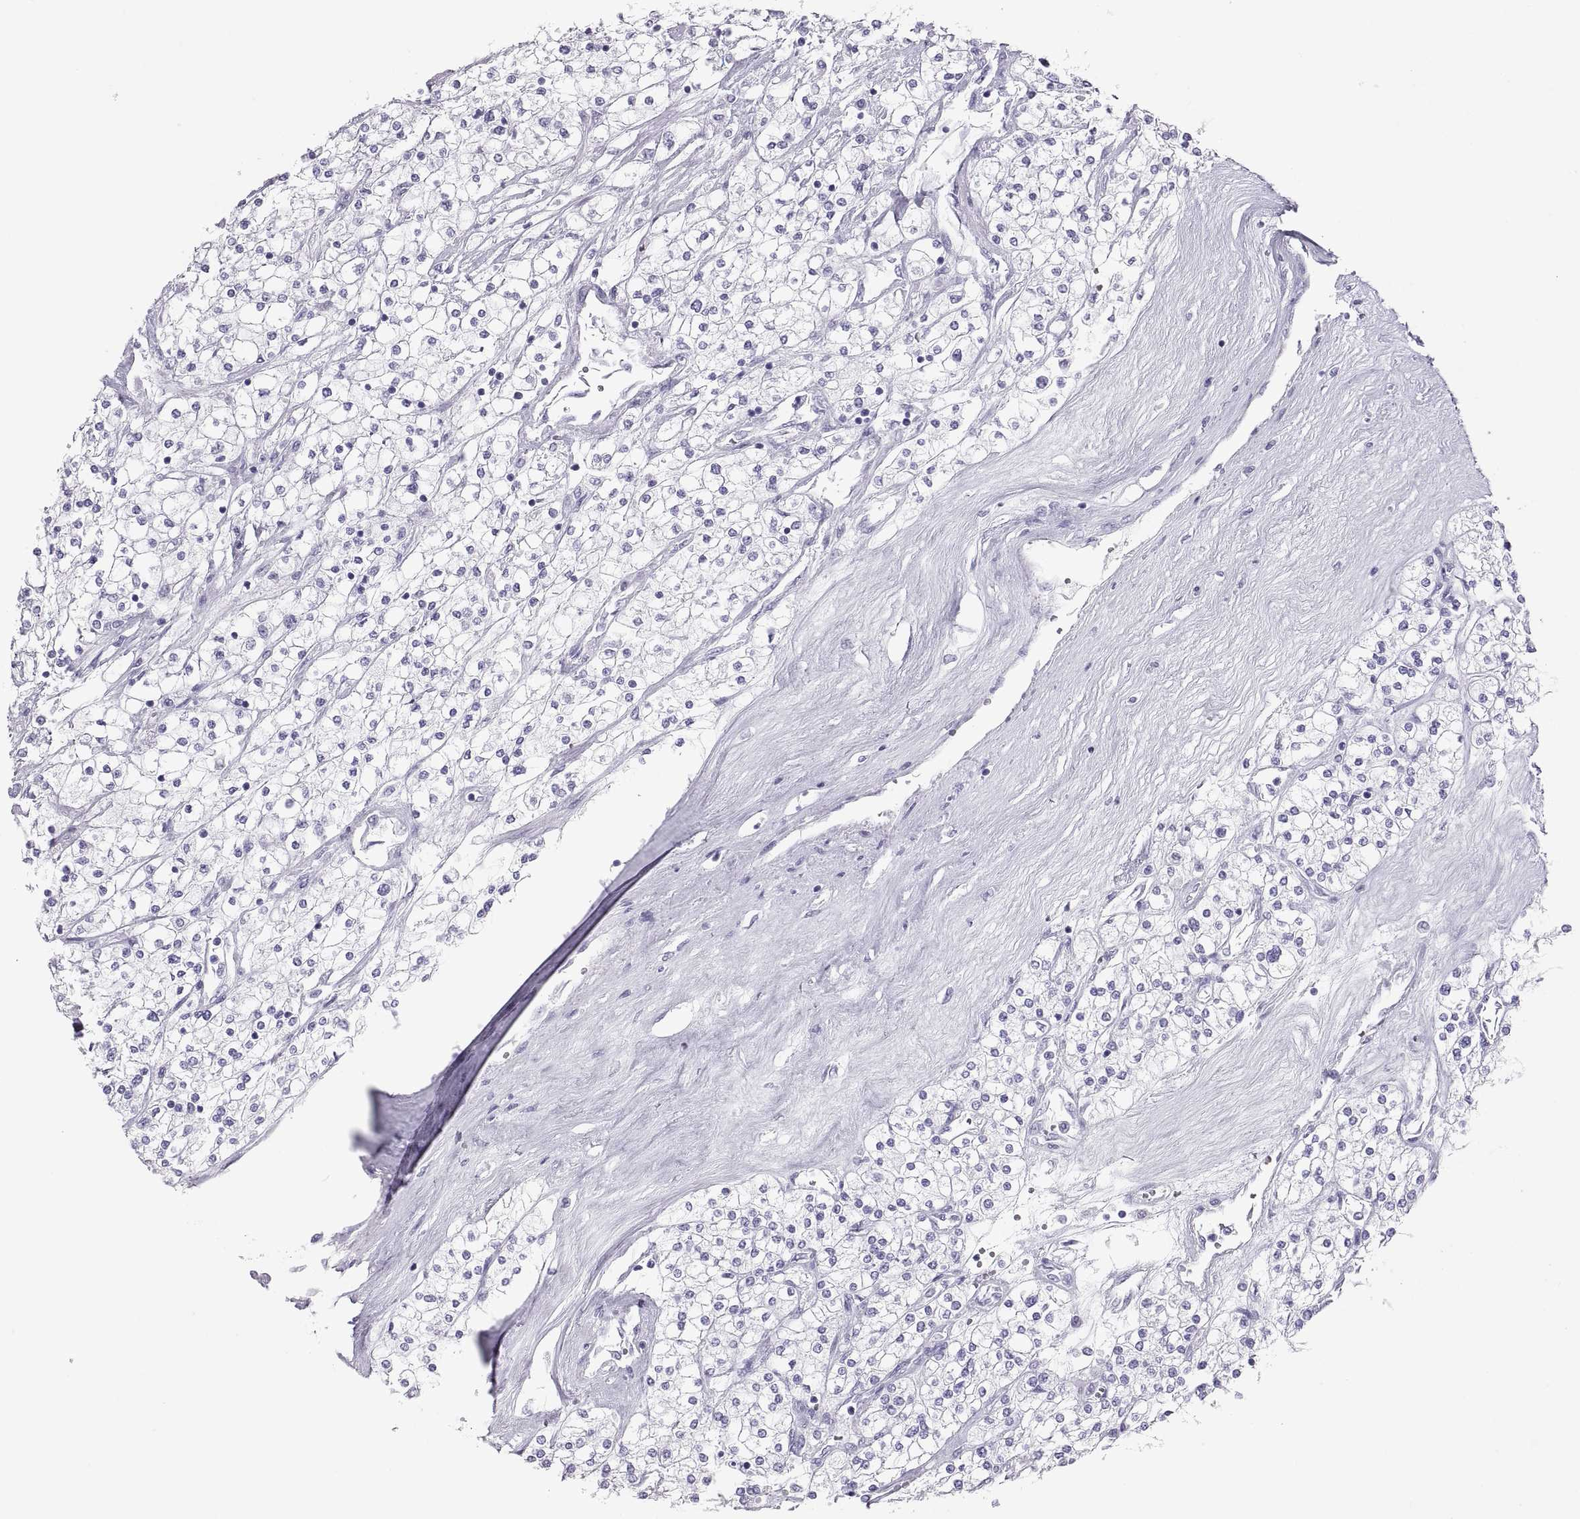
{"staining": {"intensity": "negative", "quantity": "none", "location": "none"}, "tissue": "renal cancer", "cell_type": "Tumor cells", "image_type": "cancer", "snomed": [{"axis": "morphology", "description": "Adenocarcinoma, NOS"}, {"axis": "topography", "description": "Kidney"}], "caption": "An immunohistochemistry photomicrograph of adenocarcinoma (renal) is shown. There is no staining in tumor cells of adenocarcinoma (renal).", "gene": "SEMG1", "patient": {"sex": "male", "age": 80}}